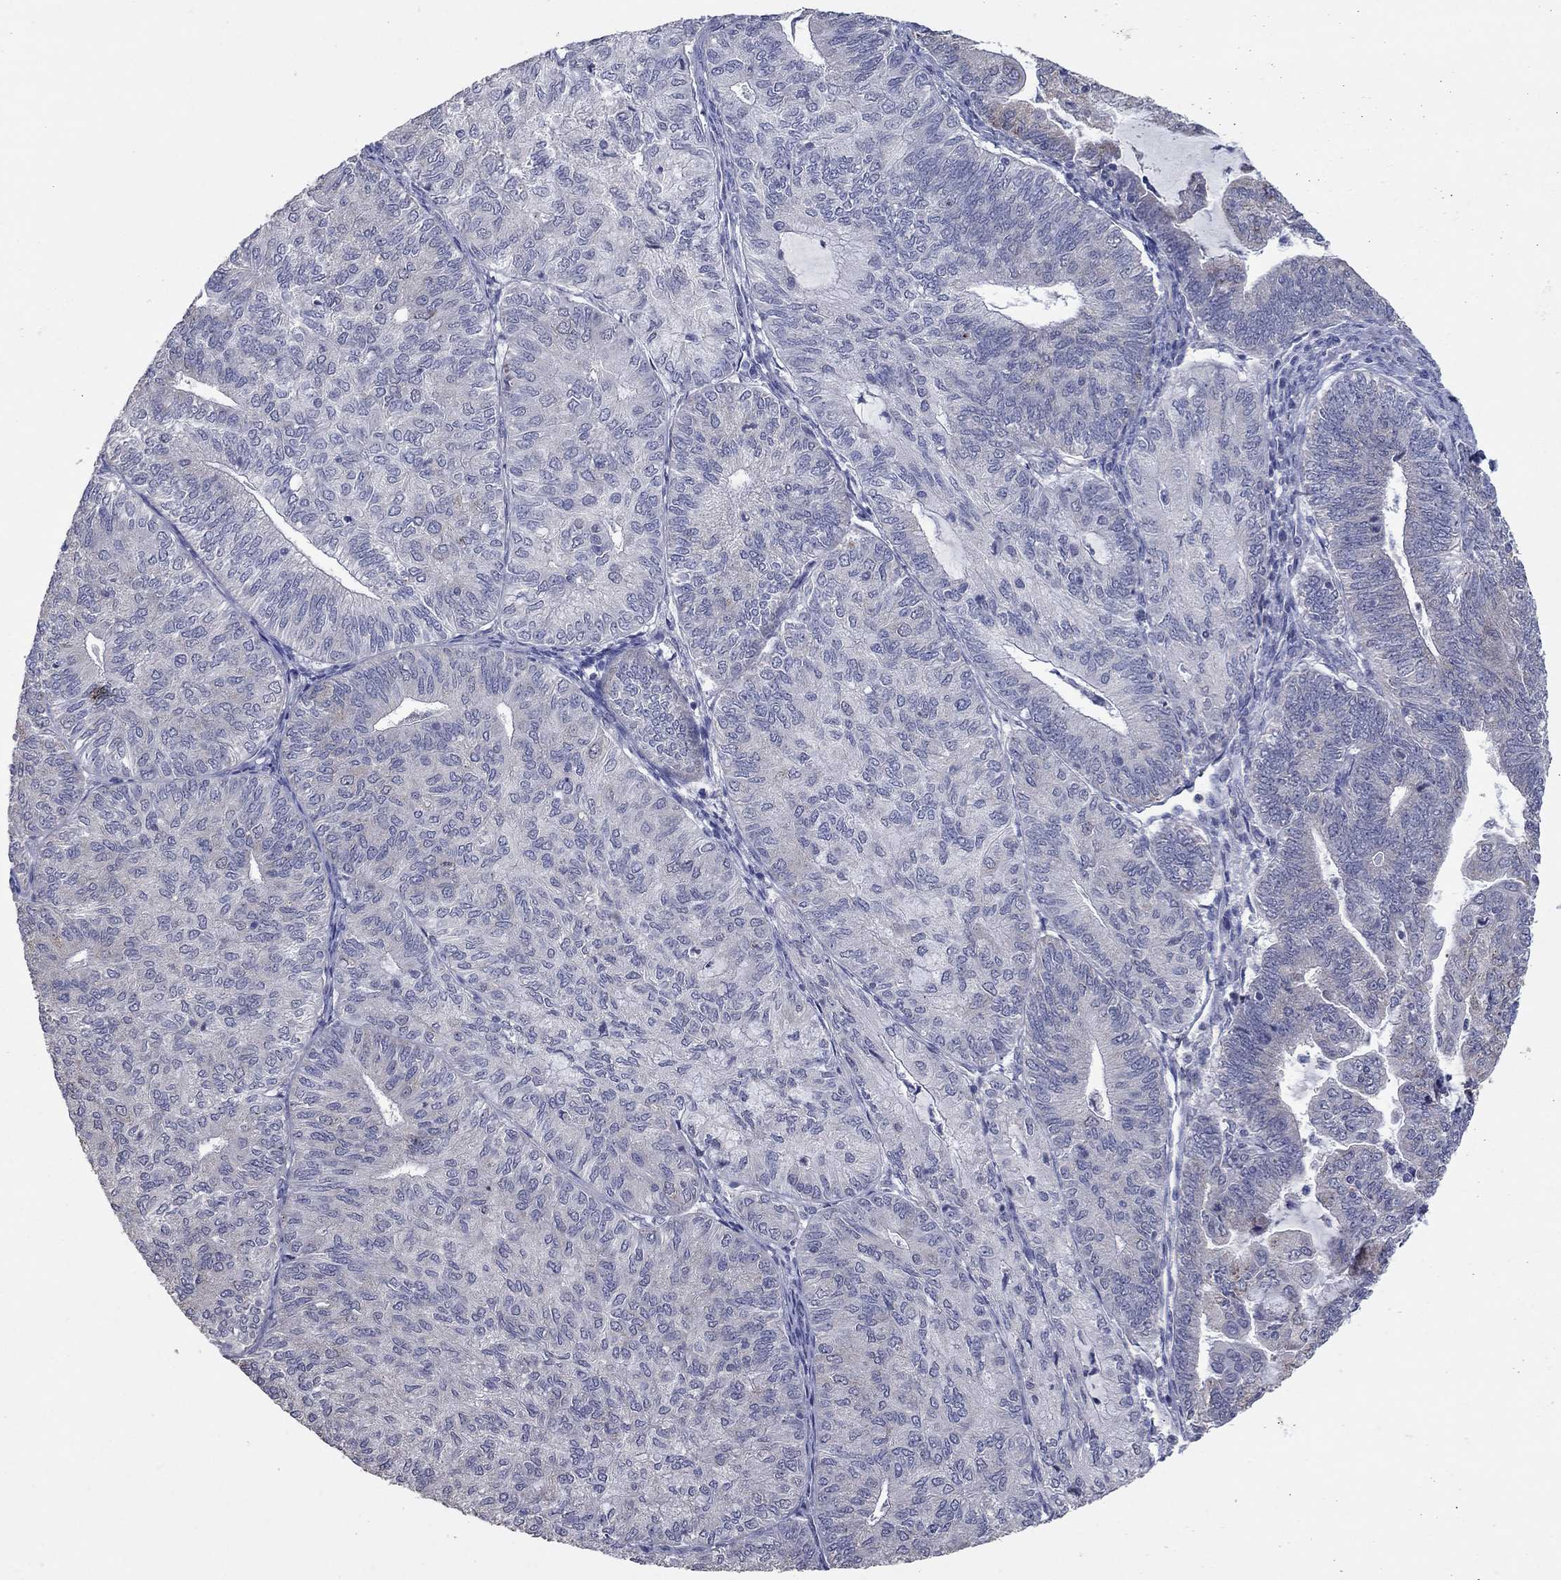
{"staining": {"intensity": "negative", "quantity": "none", "location": "none"}, "tissue": "endometrial cancer", "cell_type": "Tumor cells", "image_type": "cancer", "snomed": [{"axis": "morphology", "description": "Adenocarcinoma, NOS"}, {"axis": "topography", "description": "Endometrium"}], "caption": "This histopathology image is of endometrial cancer stained with immunohistochemistry to label a protein in brown with the nuclei are counter-stained blue. There is no staining in tumor cells.", "gene": "SHOC2", "patient": {"sex": "female", "age": 82}}